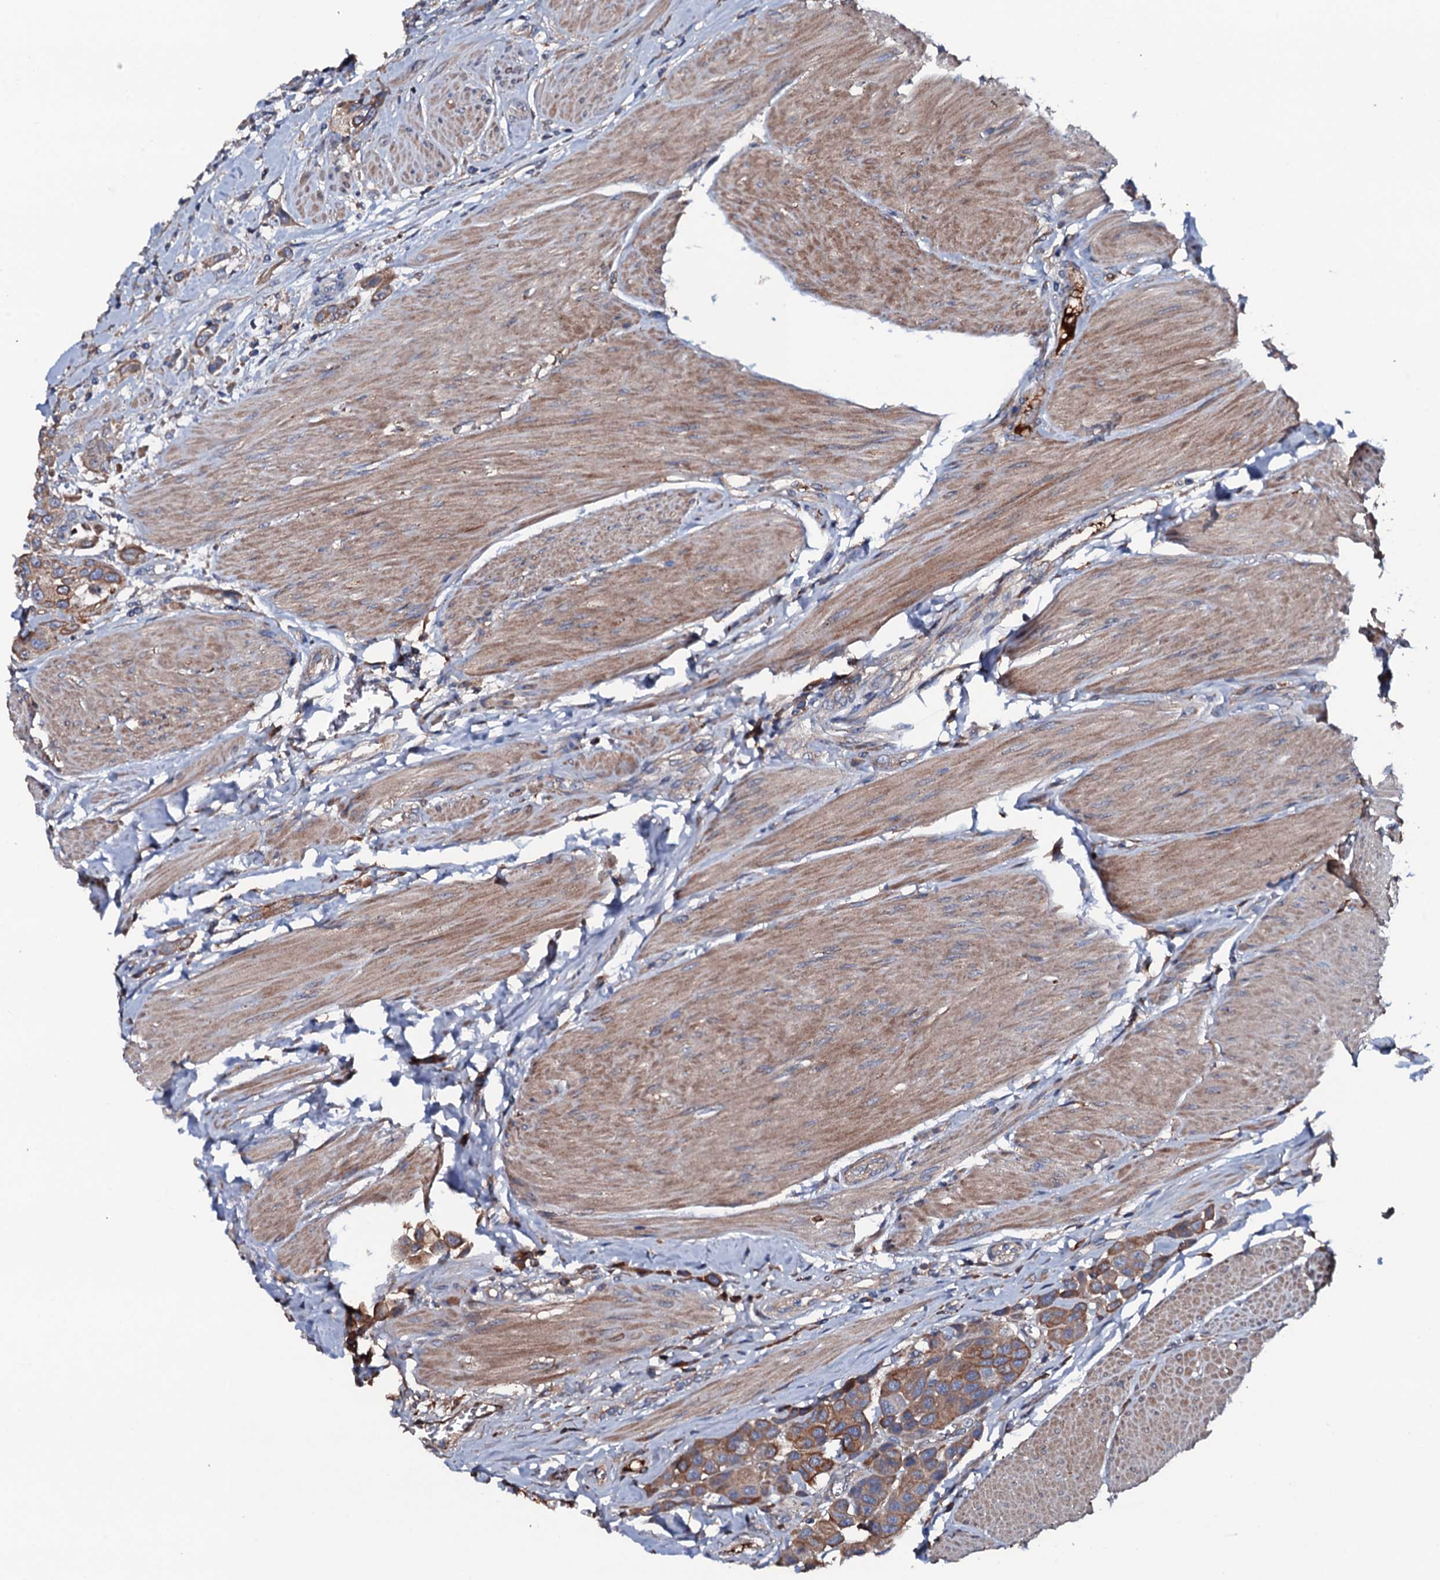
{"staining": {"intensity": "strong", "quantity": ">75%", "location": "cytoplasmic/membranous"}, "tissue": "urothelial cancer", "cell_type": "Tumor cells", "image_type": "cancer", "snomed": [{"axis": "morphology", "description": "Urothelial carcinoma, High grade"}, {"axis": "topography", "description": "Urinary bladder"}], "caption": "This micrograph exhibits immunohistochemistry staining of high-grade urothelial carcinoma, with high strong cytoplasmic/membranous positivity in approximately >75% of tumor cells.", "gene": "NEK1", "patient": {"sex": "male", "age": 50}}